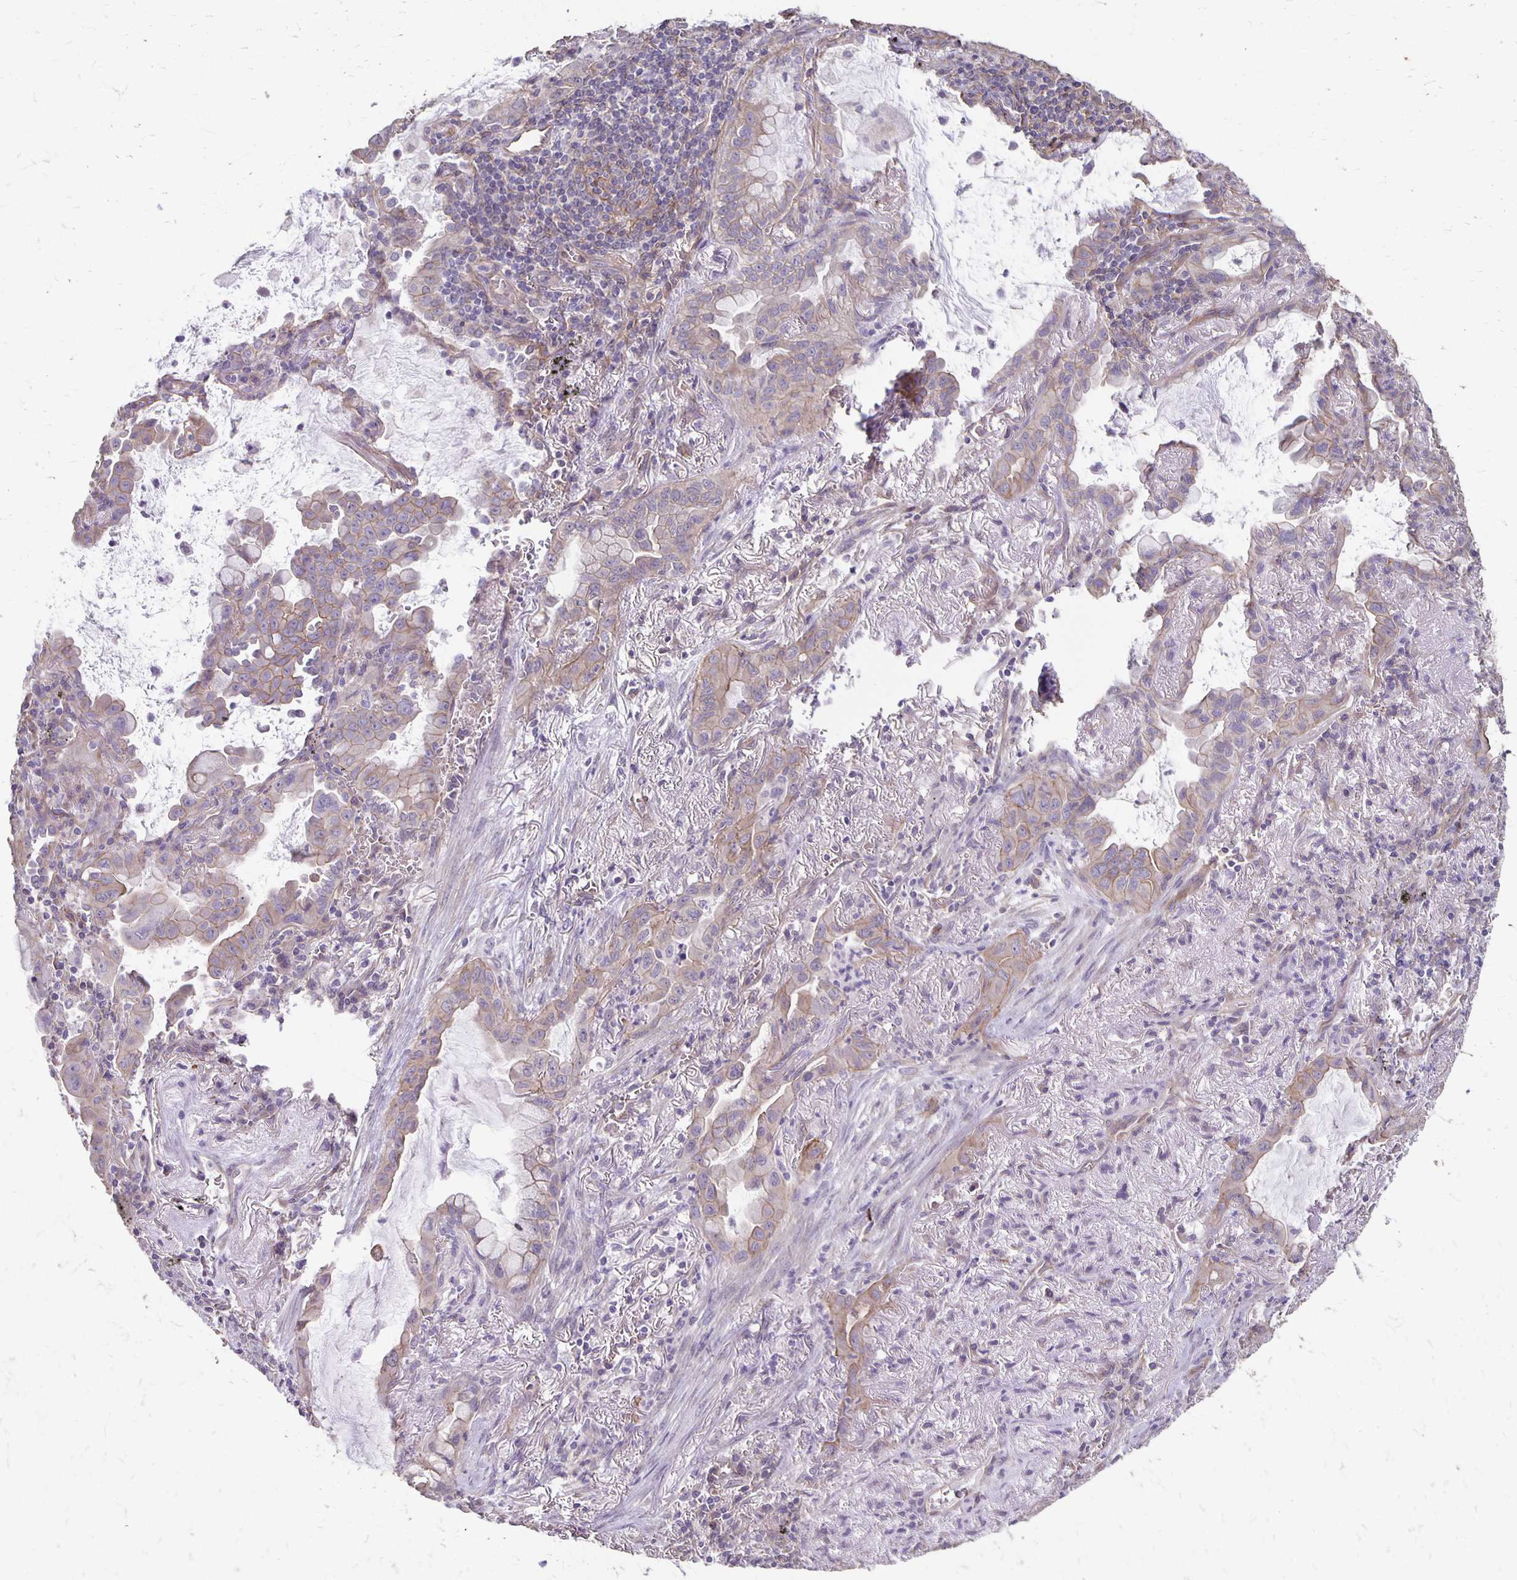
{"staining": {"intensity": "weak", "quantity": "25%-75%", "location": "cytoplasmic/membranous"}, "tissue": "lung cancer", "cell_type": "Tumor cells", "image_type": "cancer", "snomed": [{"axis": "morphology", "description": "Adenocarcinoma, NOS"}, {"axis": "topography", "description": "Lung"}], "caption": "Lung cancer (adenocarcinoma) was stained to show a protein in brown. There is low levels of weak cytoplasmic/membranous staining in approximately 25%-75% of tumor cells. (DAB IHC with brightfield microscopy, high magnification).", "gene": "PPP1R3E", "patient": {"sex": "male", "age": 65}}